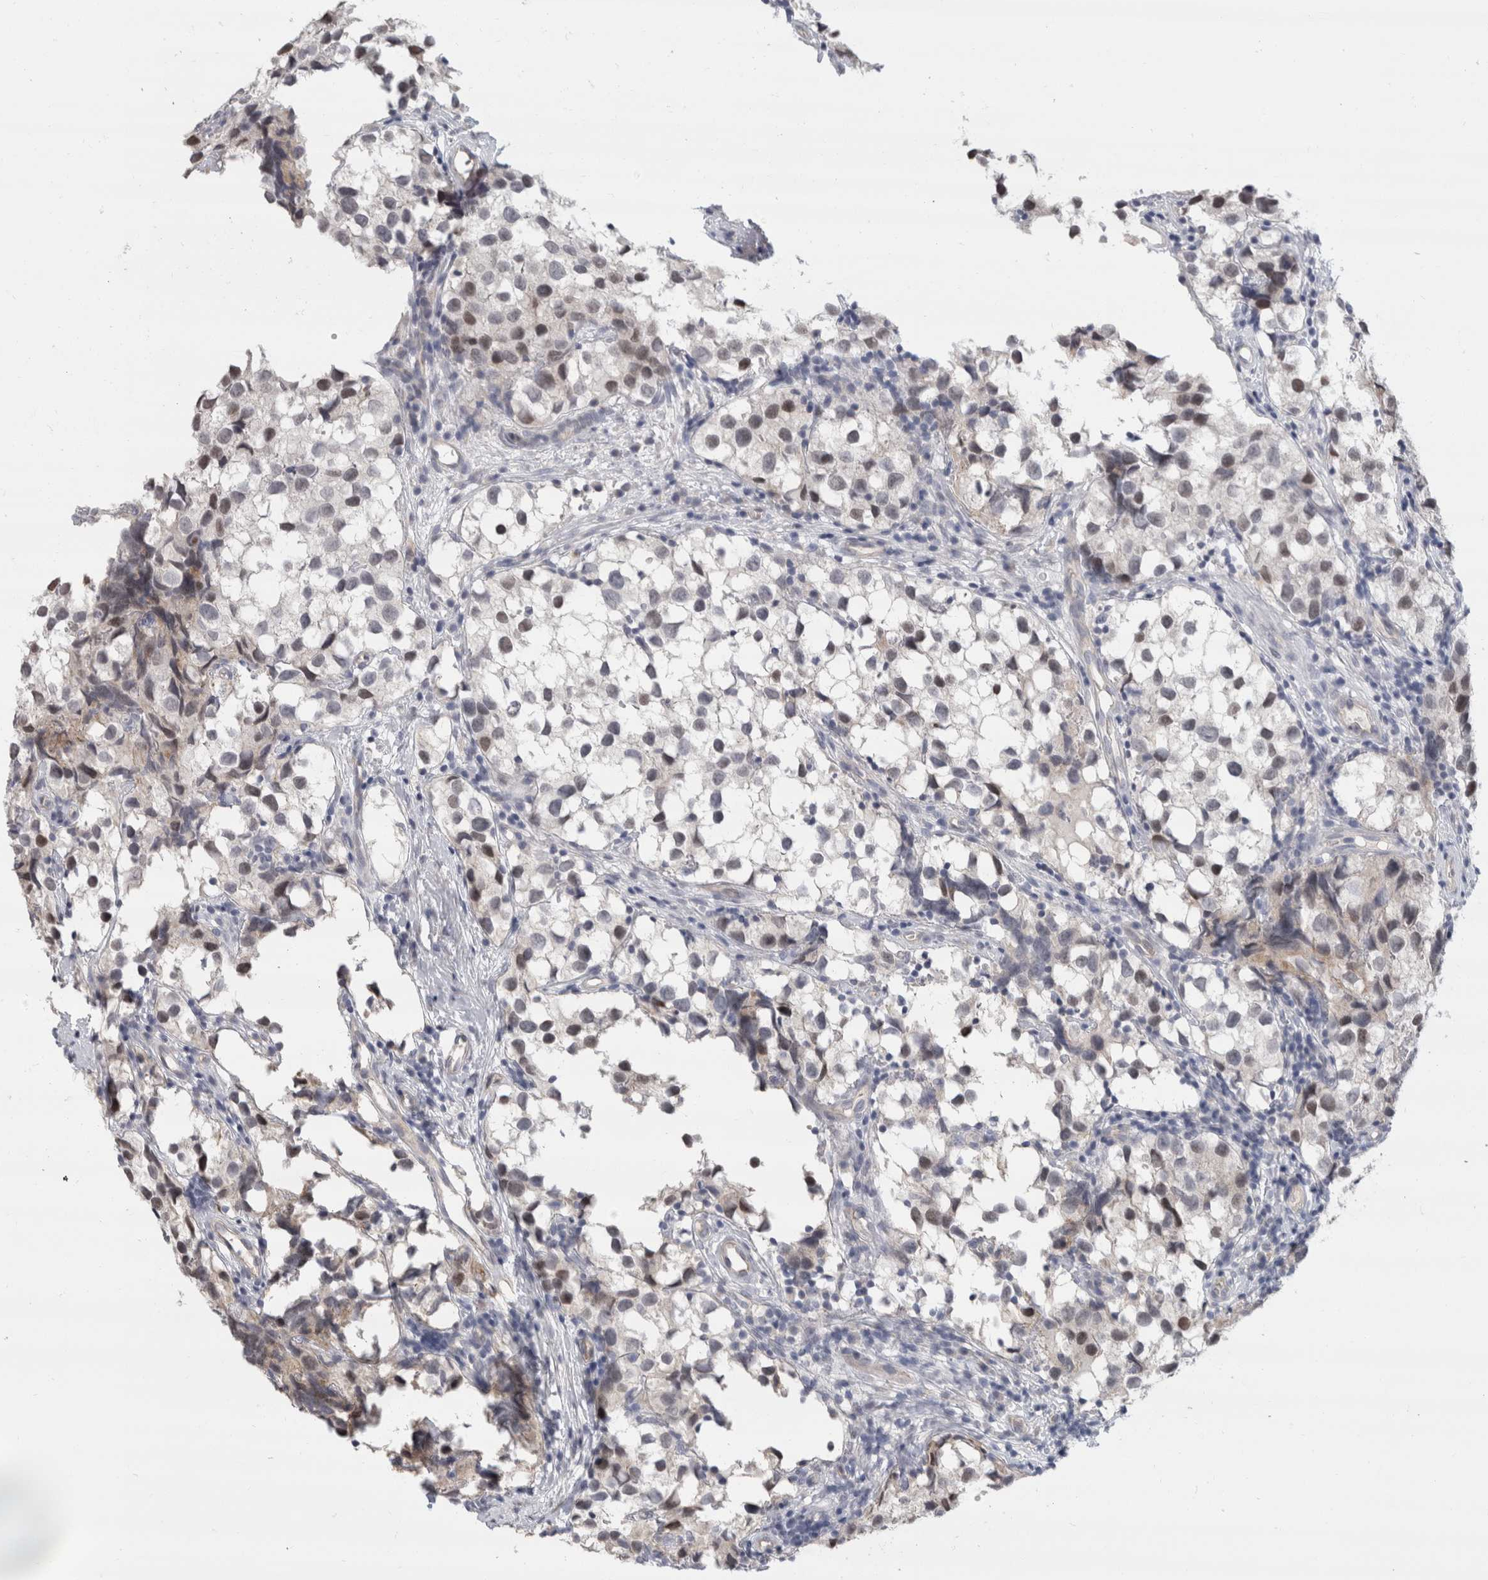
{"staining": {"intensity": "weak", "quantity": "<25%", "location": "nuclear"}, "tissue": "testis cancer", "cell_type": "Tumor cells", "image_type": "cancer", "snomed": [{"axis": "morphology", "description": "Seminoma, NOS"}, {"axis": "topography", "description": "Testis"}], "caption": "A photomicrograph of testis cancer (seminoma) stained for a protein exhibits no brown staining in tumor cells. (DAB (3,3'-diaminobenzidine) IHC, high magnification).", "gene": "AFP", "patient": {"sex": "male", "age": 39}}